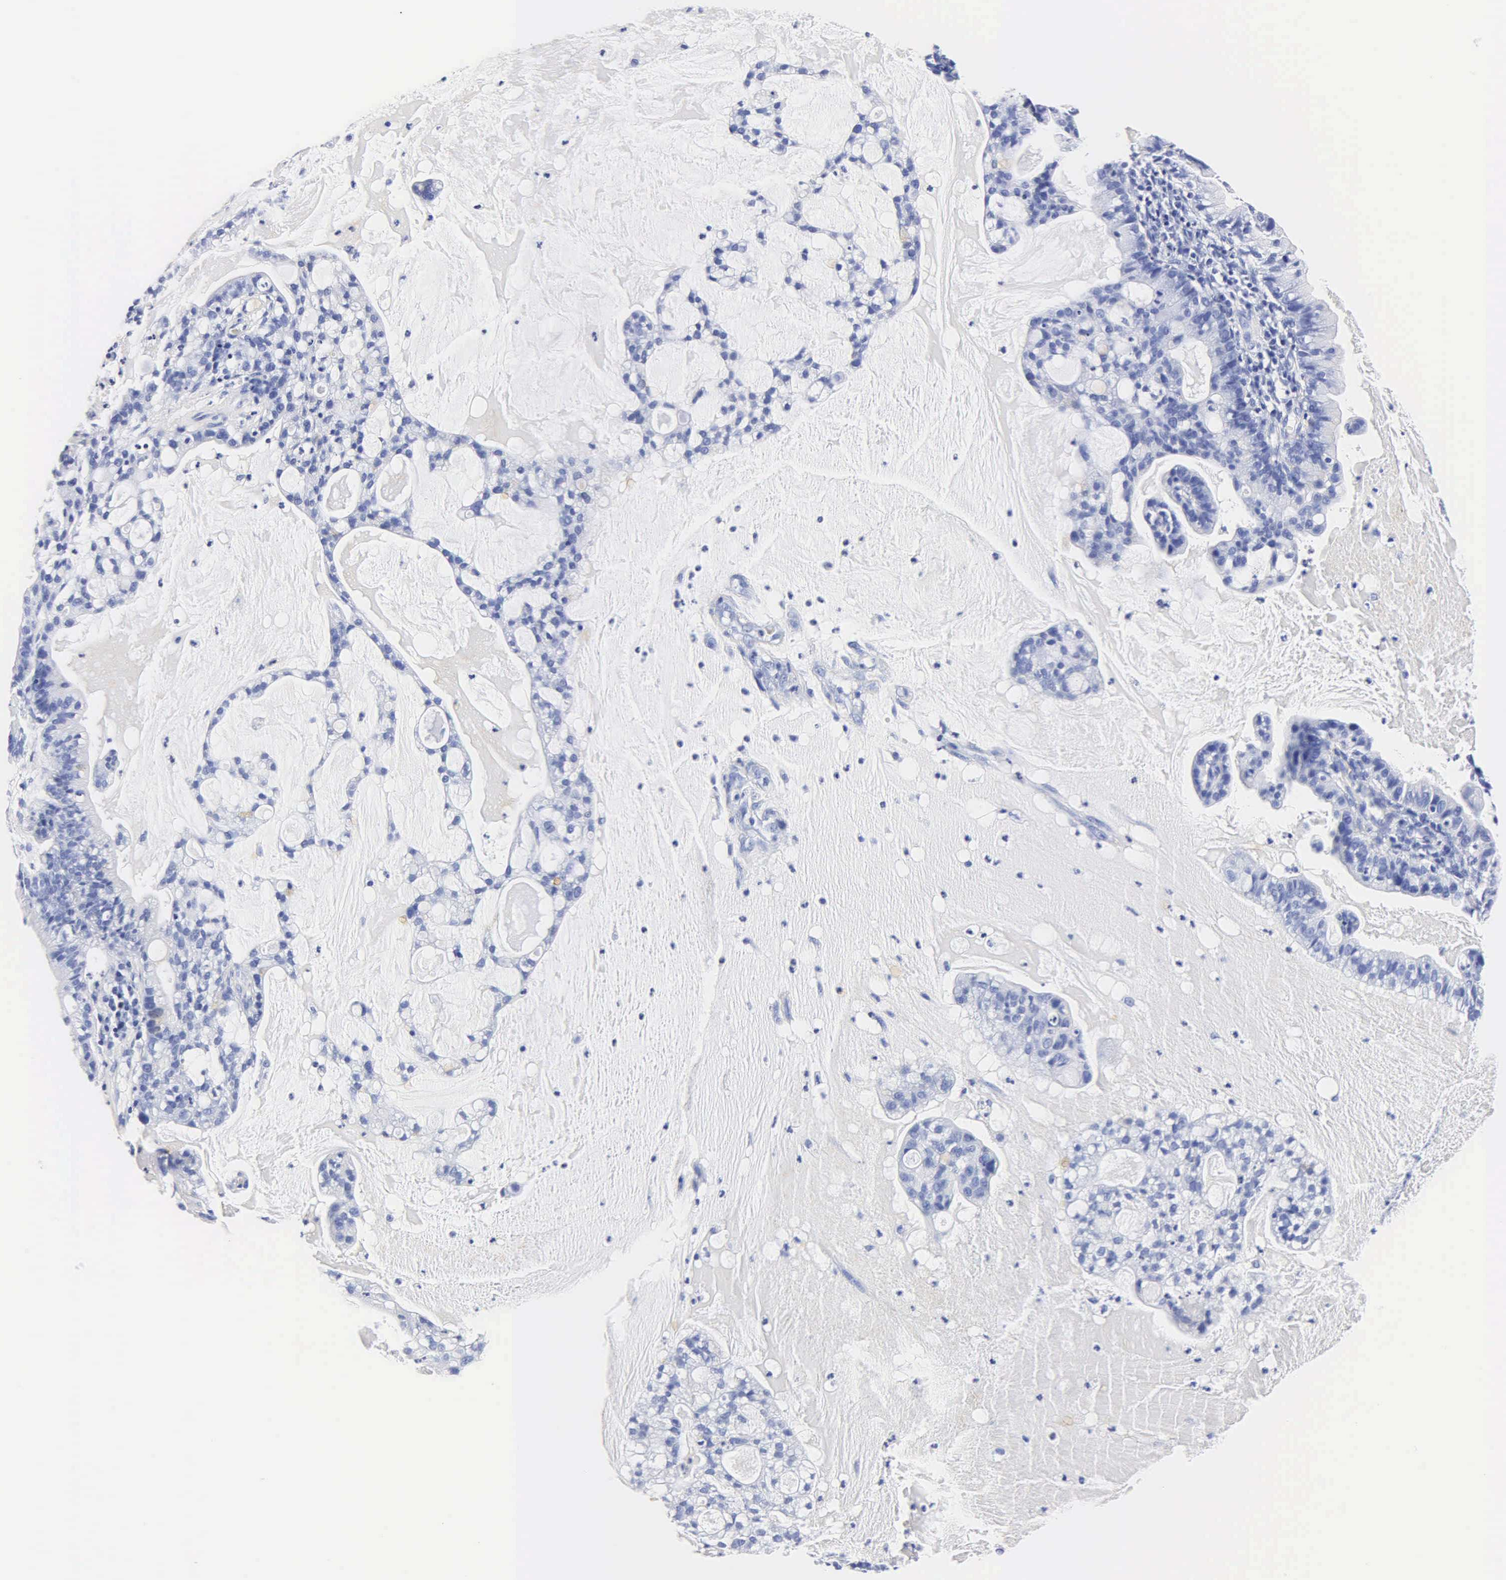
{"staining": {"intensity": "negative", "quantity": "none", "location": "none"}, "tissue": "cervical cancer", "cell_type": "Tumor cells", "image_type": "cancer", "snomed": [{"axis": "morphology", "description": "Adenocarcinoma, NOS"}, {"axis": "topography", "description": "Cervix"}], "caption": "This histopathology image is of cervical adenocarcinoma stained with immunohistochemistry to label a protein in brown with the nuclei are counter-stained blue. There is no staining in tumor cells.", "gene": "MB", "patient": {"sex": "female", "age": 41}}